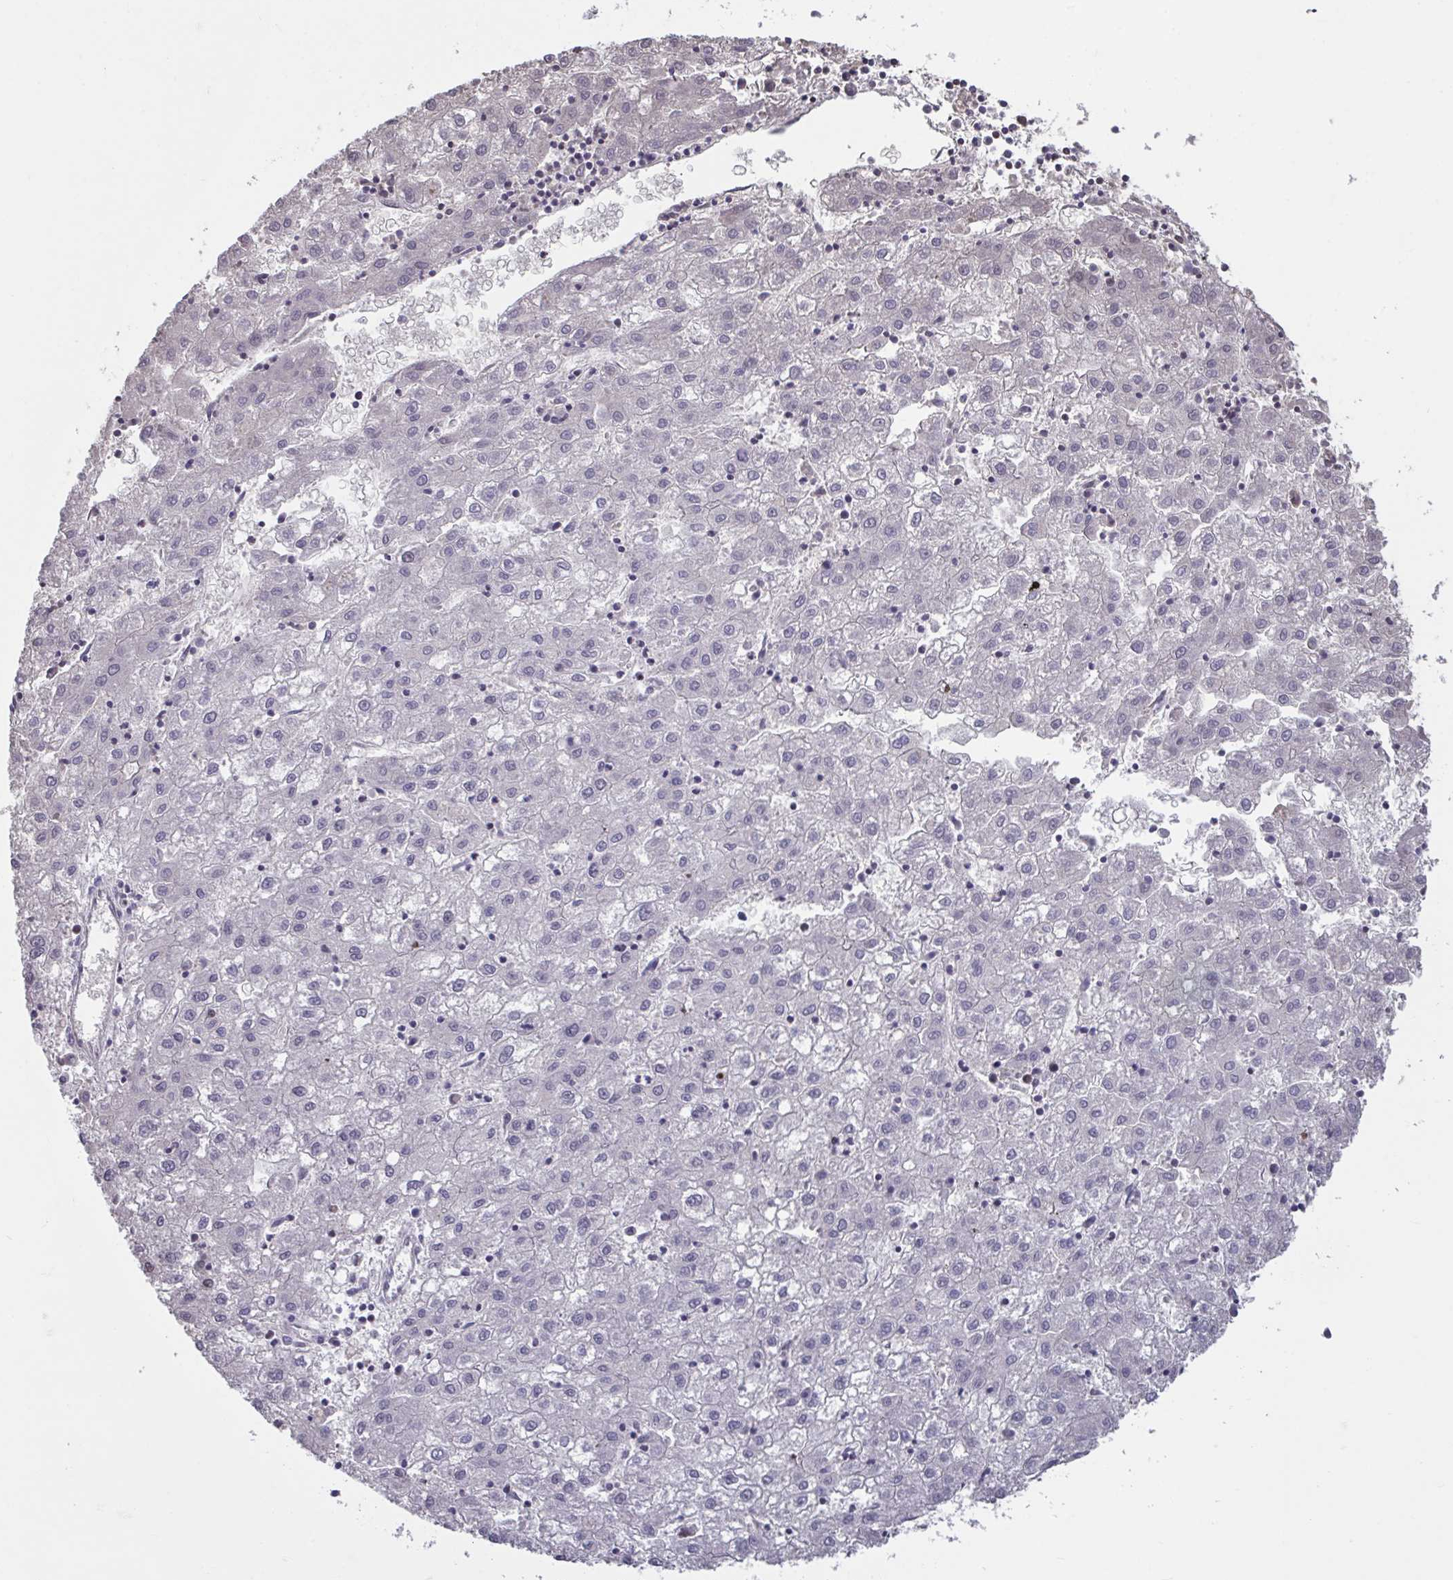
{"staining": {"intensity": "moderate", "quantity": "<25%", "location": "nuclear"}, "tissue": "liver cancer", "cell_type": "Tumor cells", "image_type": "cancer", "snomed": [{"axis": "morphology", "description": "Carcinoma, Hepatocellular, NOS"}, {"axis": "topography", "description": "Liver"}], "caption": "Protein staining demonstrates moderate nuclear expression in about <25% of tumor cells in liver cancer.", "gene": "HNRNPDL", "patient": {"sex": "male", "age": 72}}